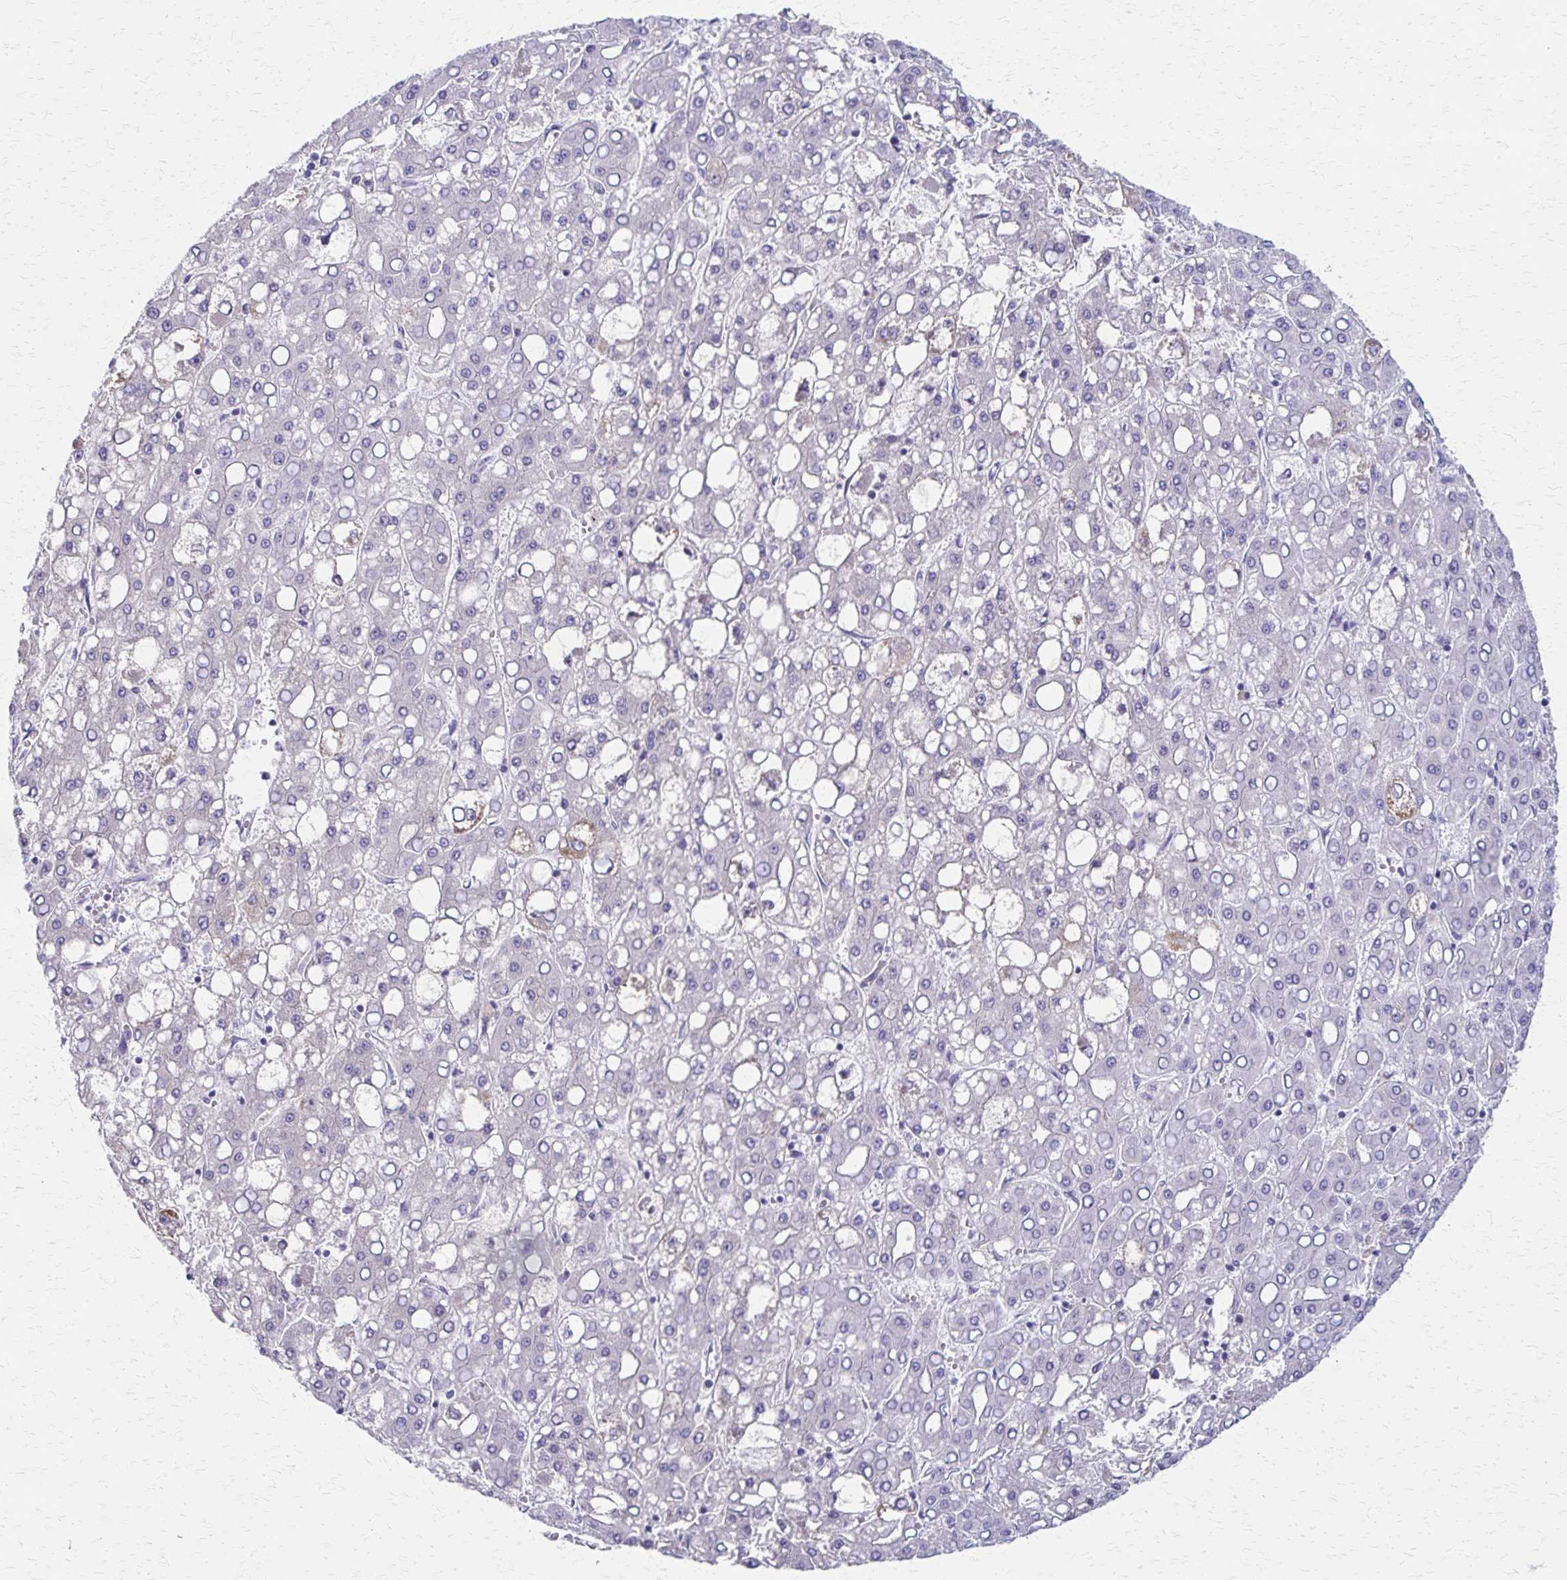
{"staining": {"intensity": "weak", "quantity": "<25%", "location": "cytoplasmic/membranous"}, "tissue": "liver cancer", "cell_type": "Tumor cells", "image_type": "cancer", "snomed": [{"axis": "morphology", "description": "Carcinoma, Hepatocellular, NOS"}, {"axis": "topography", "description": "Liver"}], "caption": "Immunohistochemistry photomicrograph of liver hepatocellular carcinoma stained for a protein (brown), which demonstrates no positivity in tumor cells.", "gene": "ZSCAN5B", "patient": {"sex": "male", "age": 65}}